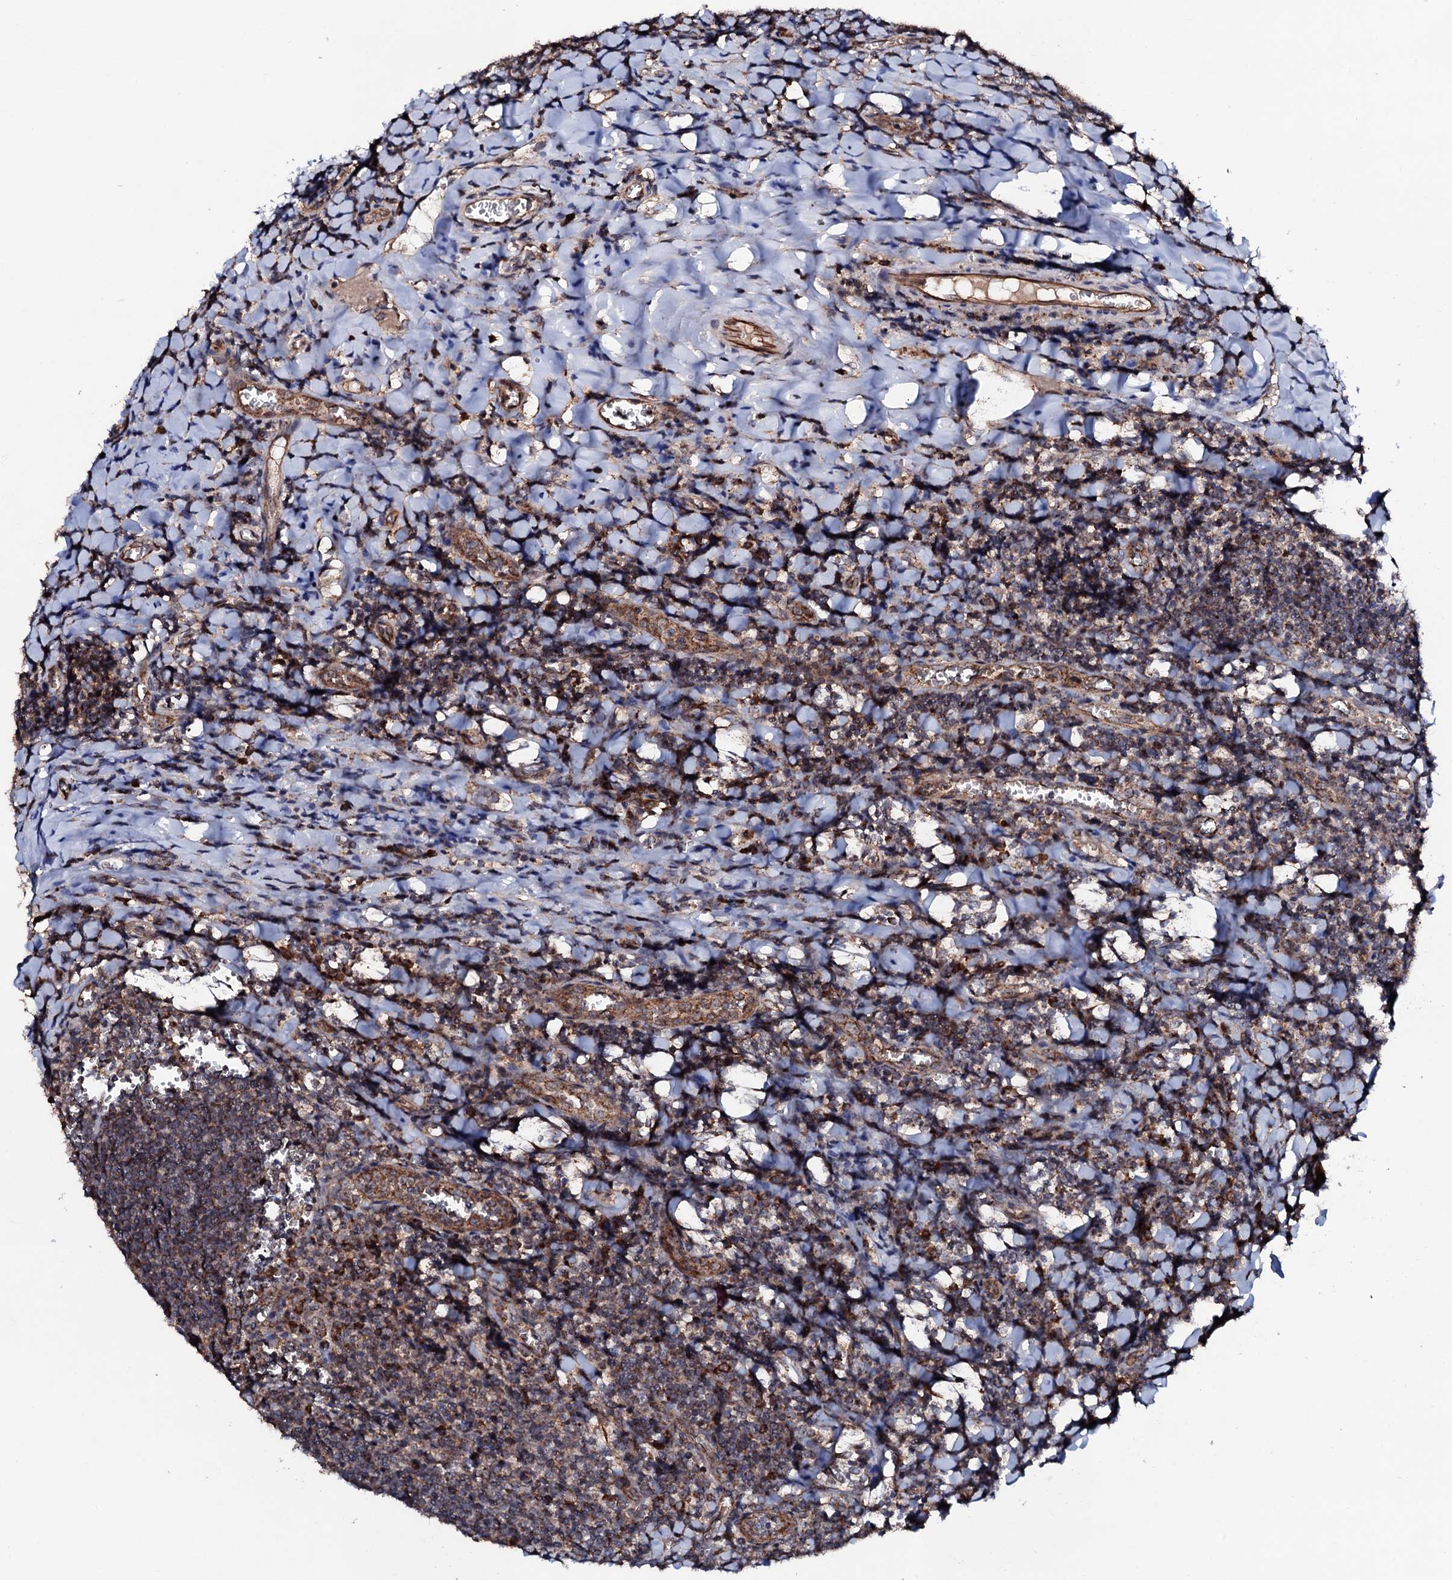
{"staining": {"intensity": "strong", "quantity": ">75%", "location": "cytoplasmic/membranous"}, "tissue": "tonsil", "cell_type": "Germinal center cells", "image_type": "normal", "snomed": [{"axis": "morphology", "description": "Normal tissue, NOS"}, {"axis": "topography", "description": "Tonsil"}], "caption": "About >75% of germinal center cells in benign human tonsil display strong cytoplasmic/membranous protein positivity as visualized by brown immunohistochemical staining.", "gene": "MTIF3", "patient": {"sex": "male", "age": 27}}